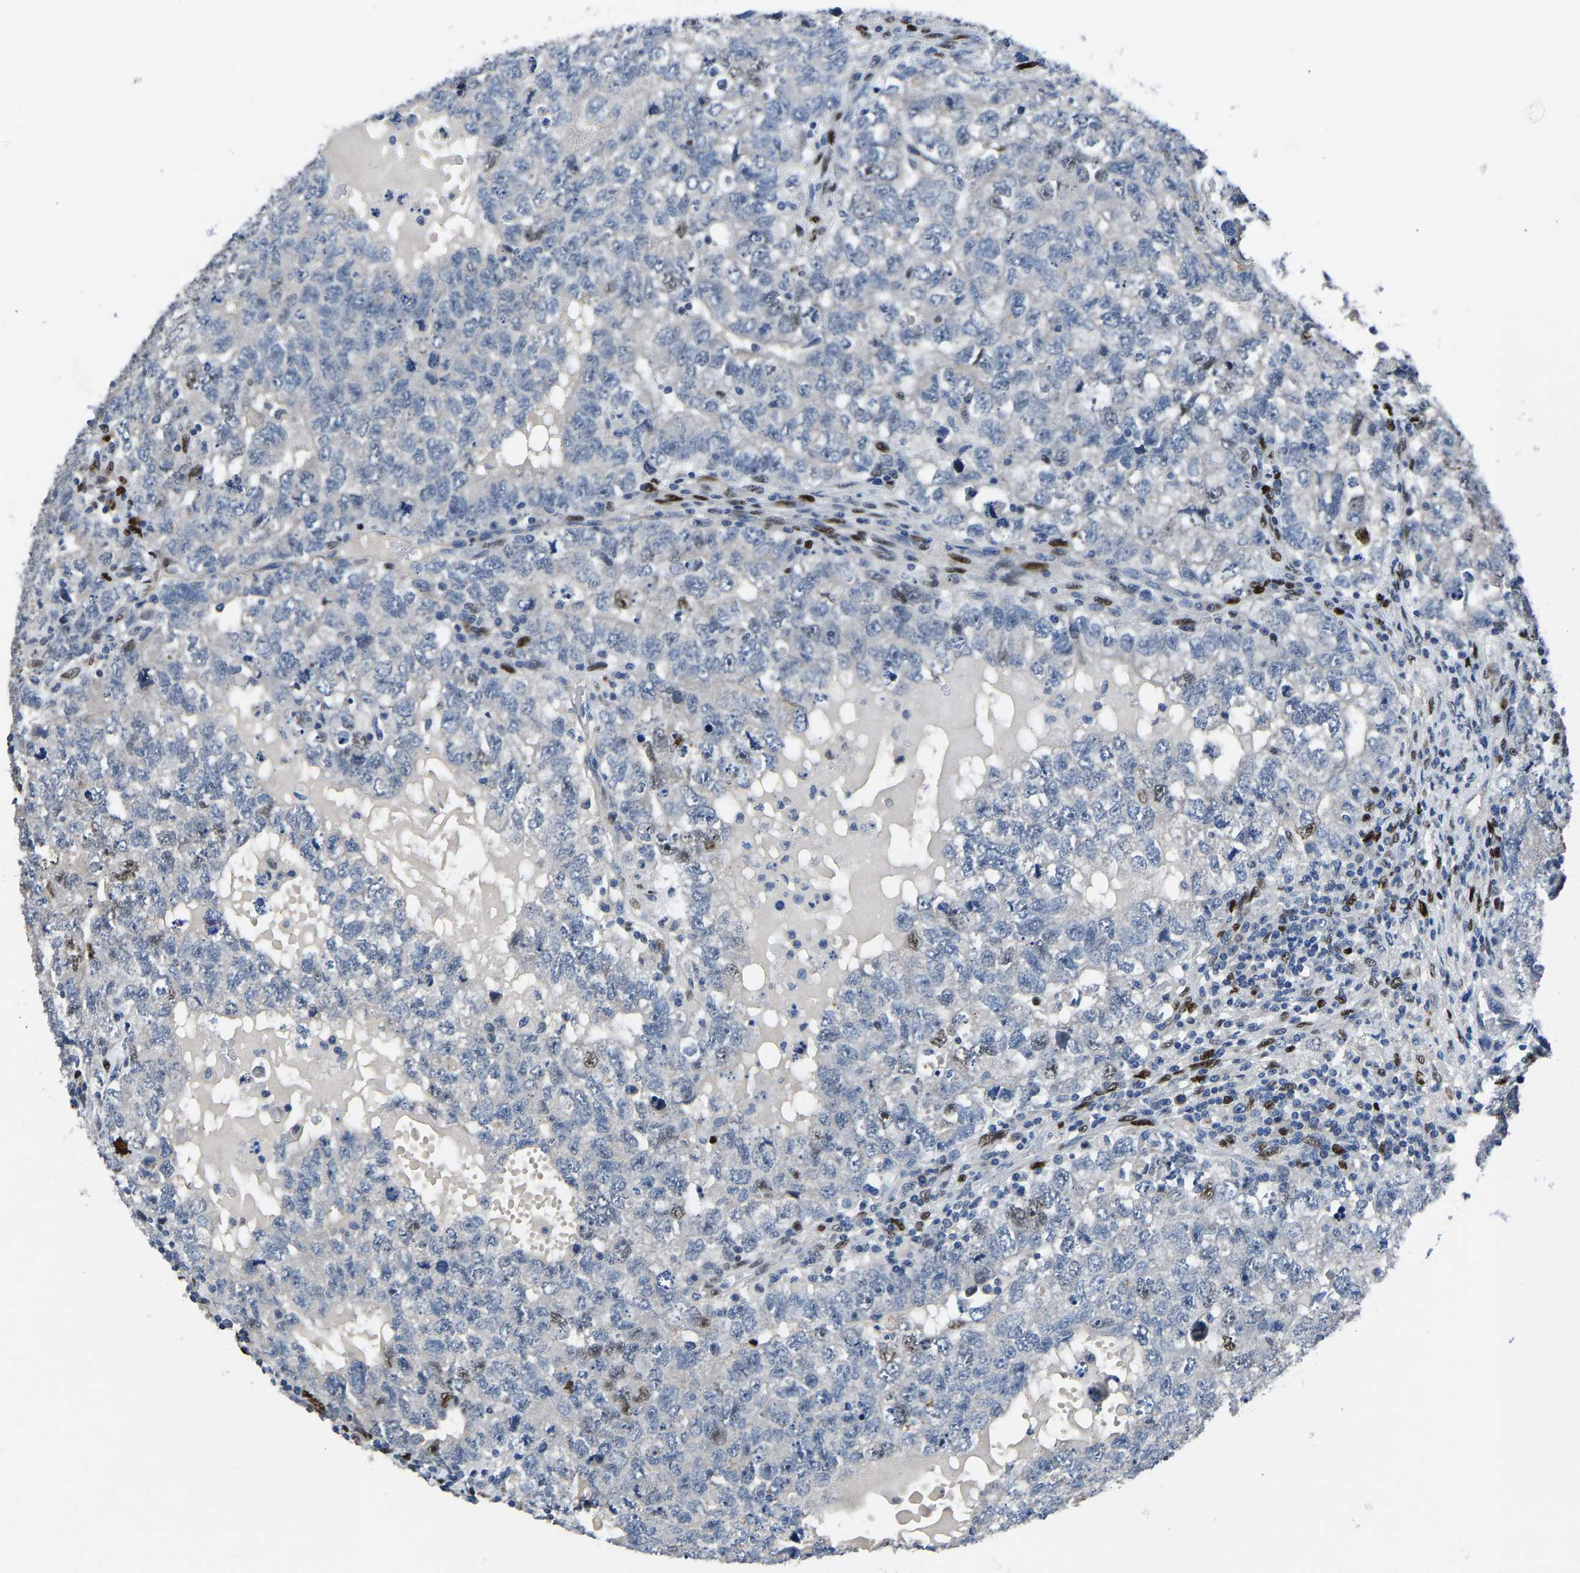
{"staining": {"intensity": "weak", "quantity": "<25%", "location": "nuclear"}, "tissue": "testis cancer", "cell_type": "Tumor cells", "image_type": "cancer", "snomed": [{"axis": "morphology", "description": "Carcinoma, Embryonal, NOS"}, {"axis": "topography", "description": "Testis"}], "caption": "A high-resolution photomicrograph shows IHC staining of testis embryonal carcinoma, which reveals no significant expression in tumor cells.", "gene": "EGR1", "patient": {"sex": "male", "age": 36}}